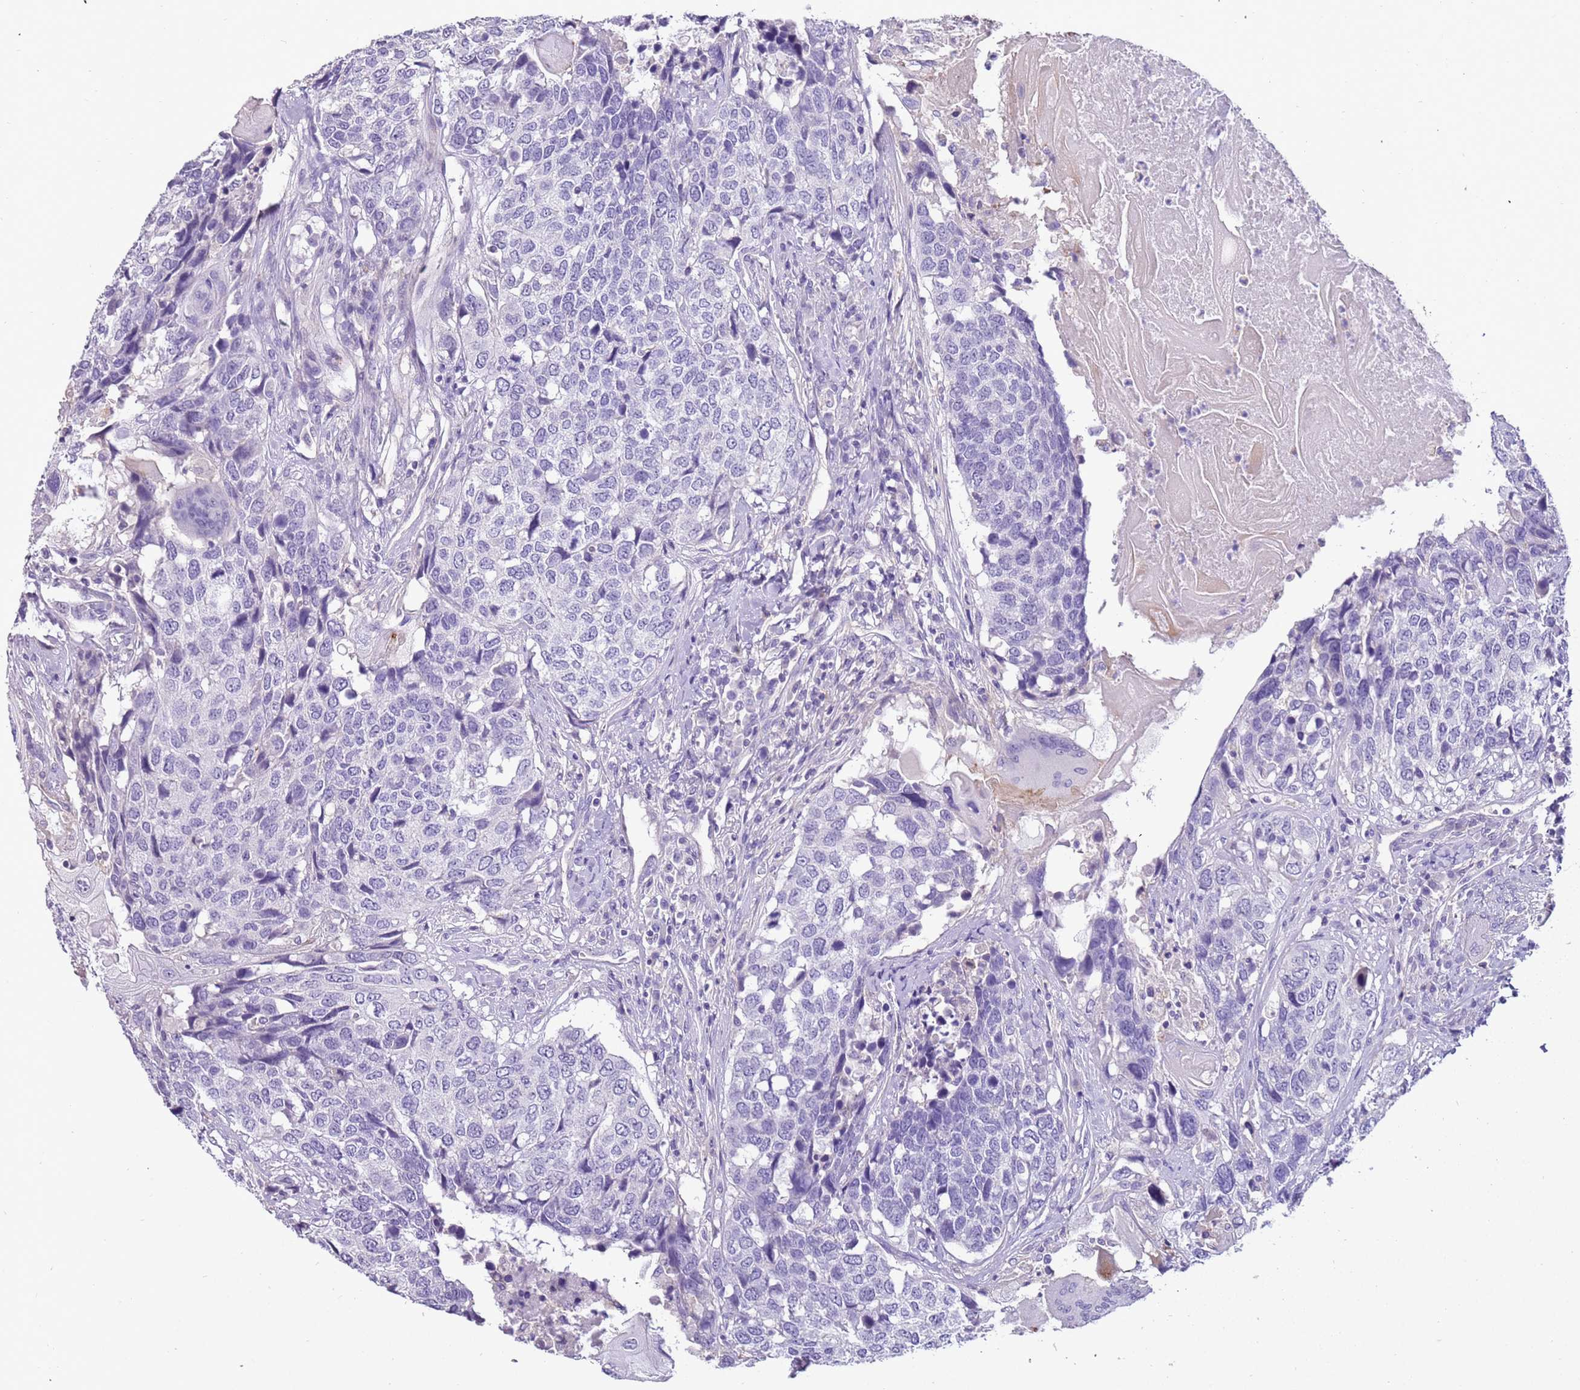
{"staining": {"intensity": "negative", "quantity": "none", "location": "none"}, "tissue": "head and neck cancer", "cell_type": "Tumor cells", "image_type": "cancer", "snomed": [{"axis": "morphology", "description": "Squamous cell carcinoma, NOS"}, {"axis": "topography", "description": "Head-Neck"}], "caption": "Human head and neck squamous cell carcinoma stained for a protein using immunohistochemistry displays no expression in tumor cells.", "gene": "PCGF2", "patient": {"sex": "male", "age": 66}}